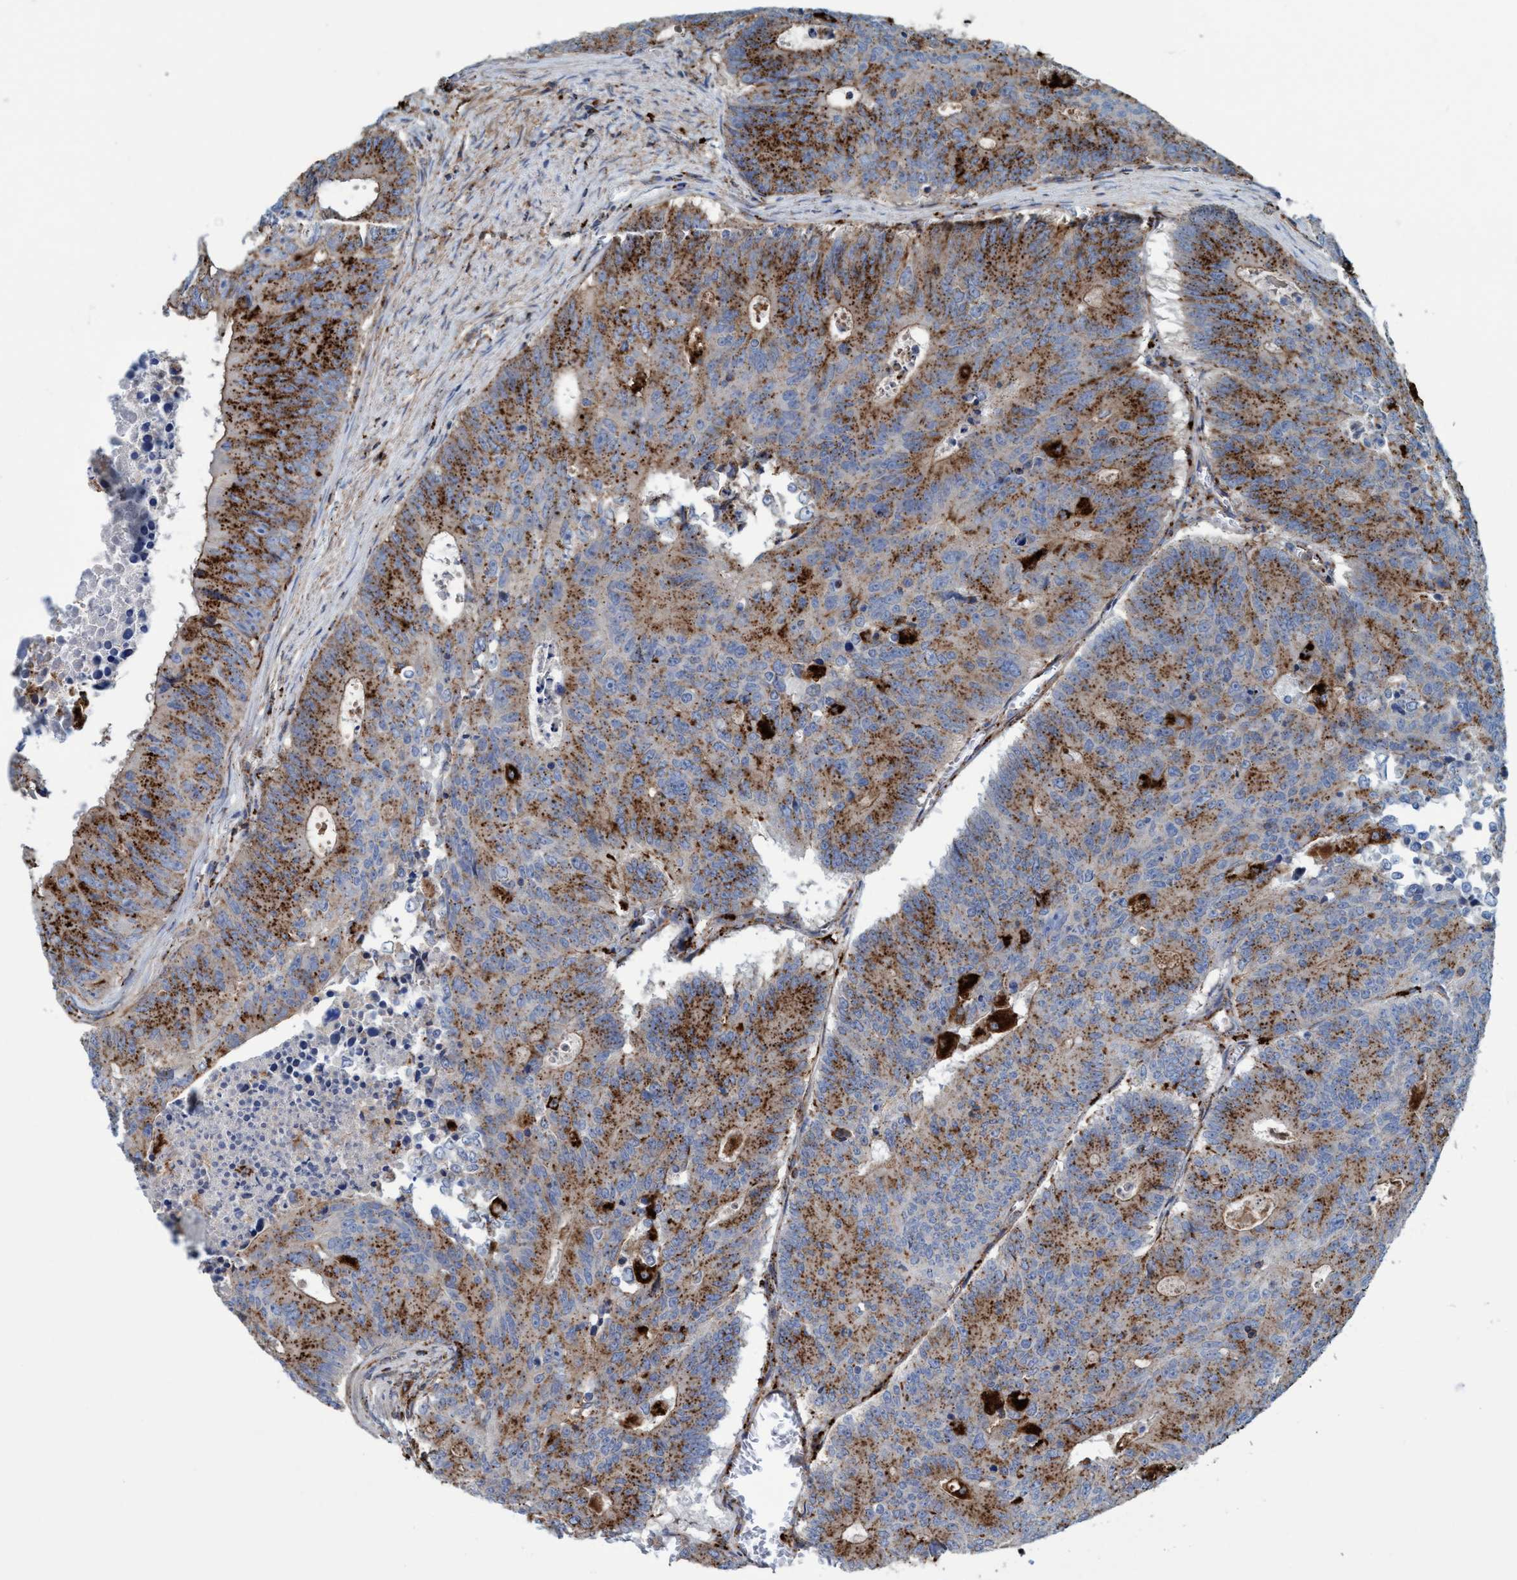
{"staining": {"intensity": "moderate", "quantity": ">75%", "location": "cytoplasmic/membranous"}, "tissue": "colorectal cancer", "cell_type": "Tumor cells", "image_type": "cancer", "snomed": [{"axis": "morphology", "description": "Adenocarcinoma, NOS"}, {"axis": "topography", "description": "Colon"}], "caption": "Human colorectal cancer stained with a brown dye shows moderate cytoplasmic/membranous positive expression in about >75% of tumor cells.", "gene": "TRIM65", "patient": {"sex": "male", "age": 87}}